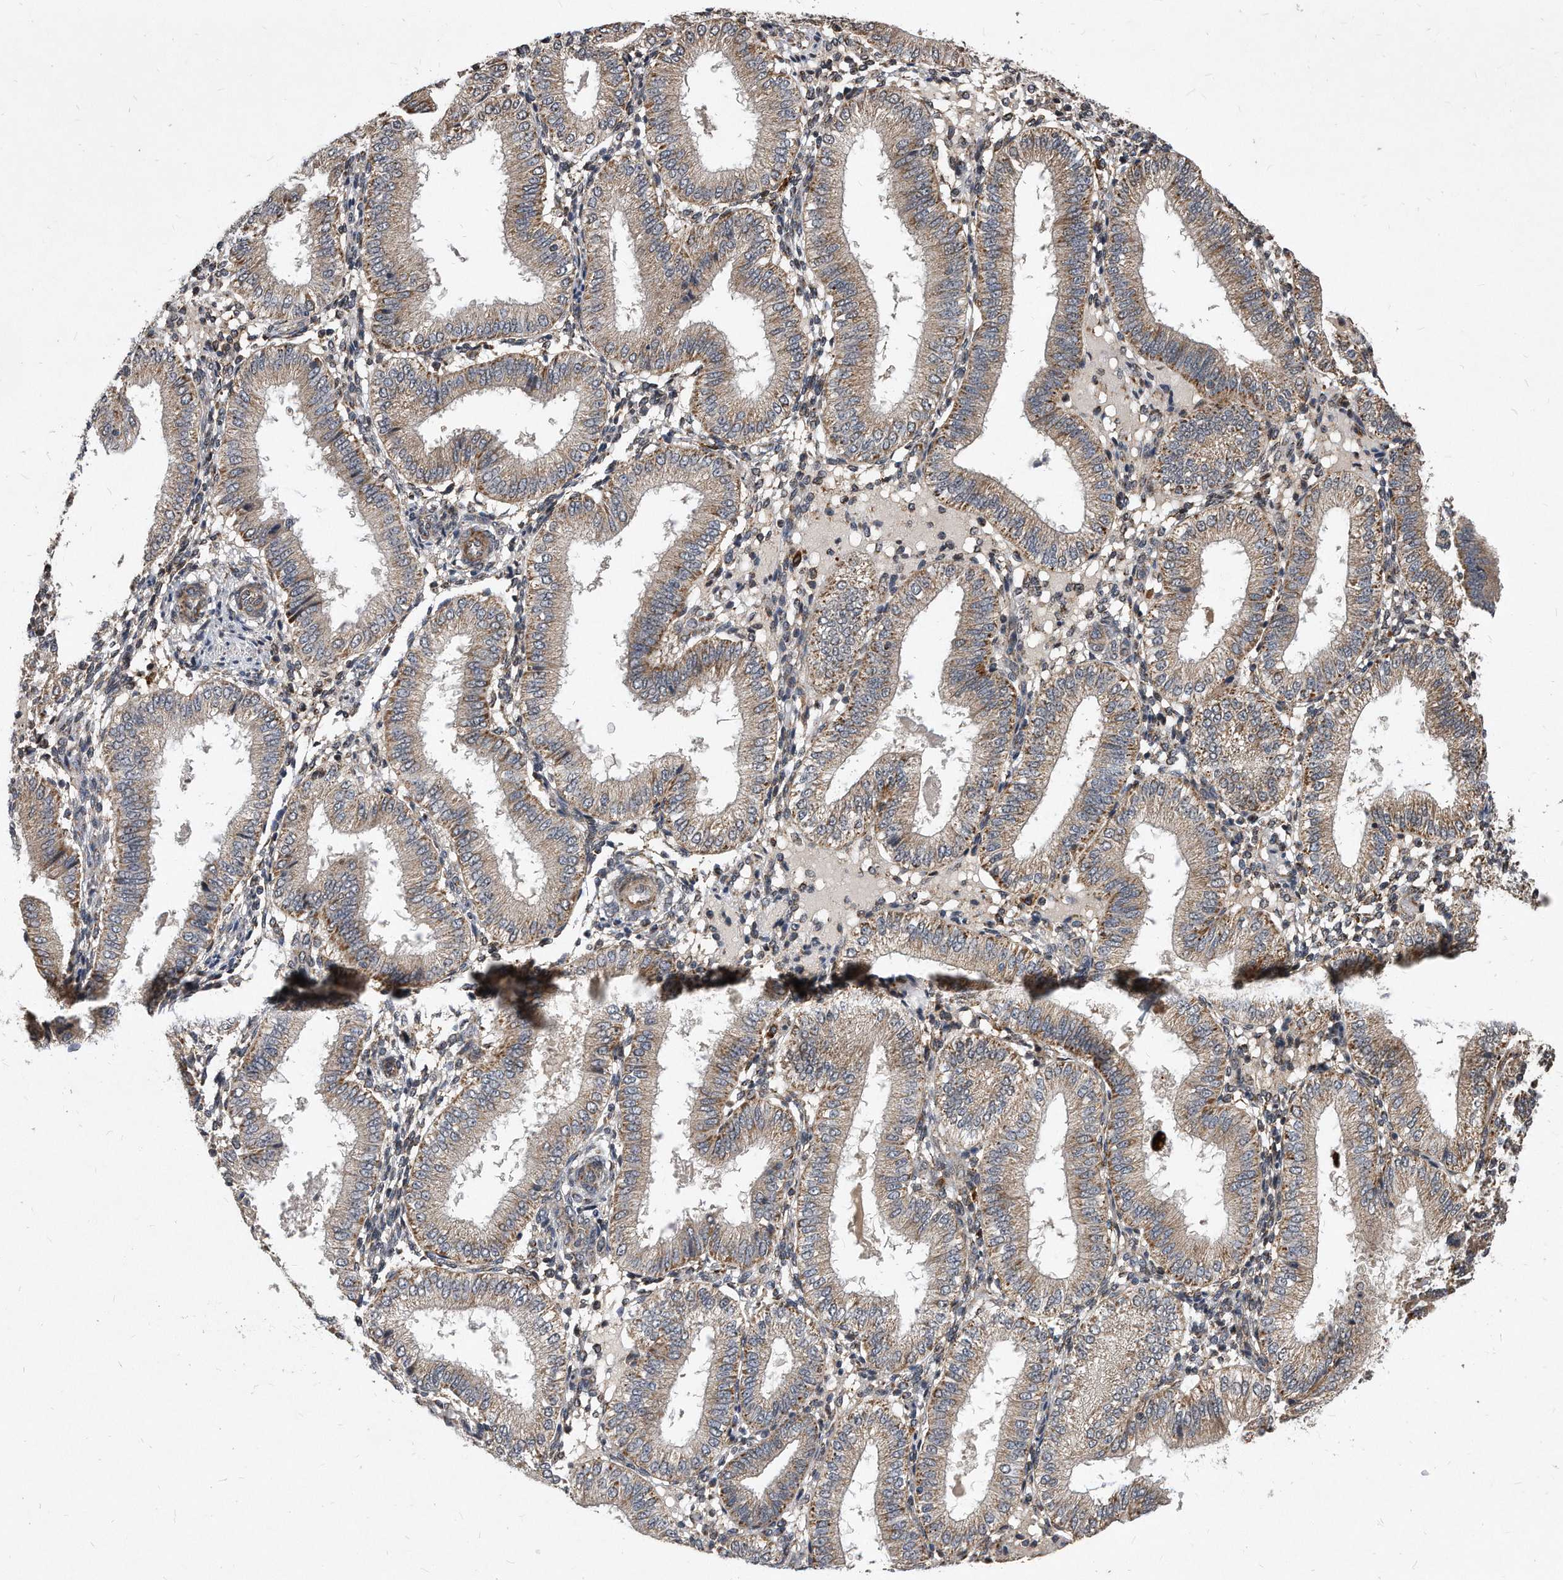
{"staining": {"intensity": "weak", "quantity": "25%-75%", "location": "cytoplasmic/membranous"}, "tissue": "endometrium", "cell_type": "Cells in endometrial stroma", "image_type": "normal", "snomed": [{"axis": "morphology", "description": "Normal tissue, NOS"}, {"axis": "topography", "description": "Endometrium"}], "caption": "Brown immunohistochemical staining in normal human endometrium displays weak cytoplasmic/membranous staining in about 25%-75% of cells in endometrial stroma.", "gene": "SOBP", "patient": {"sex": "female", "age": 39}}